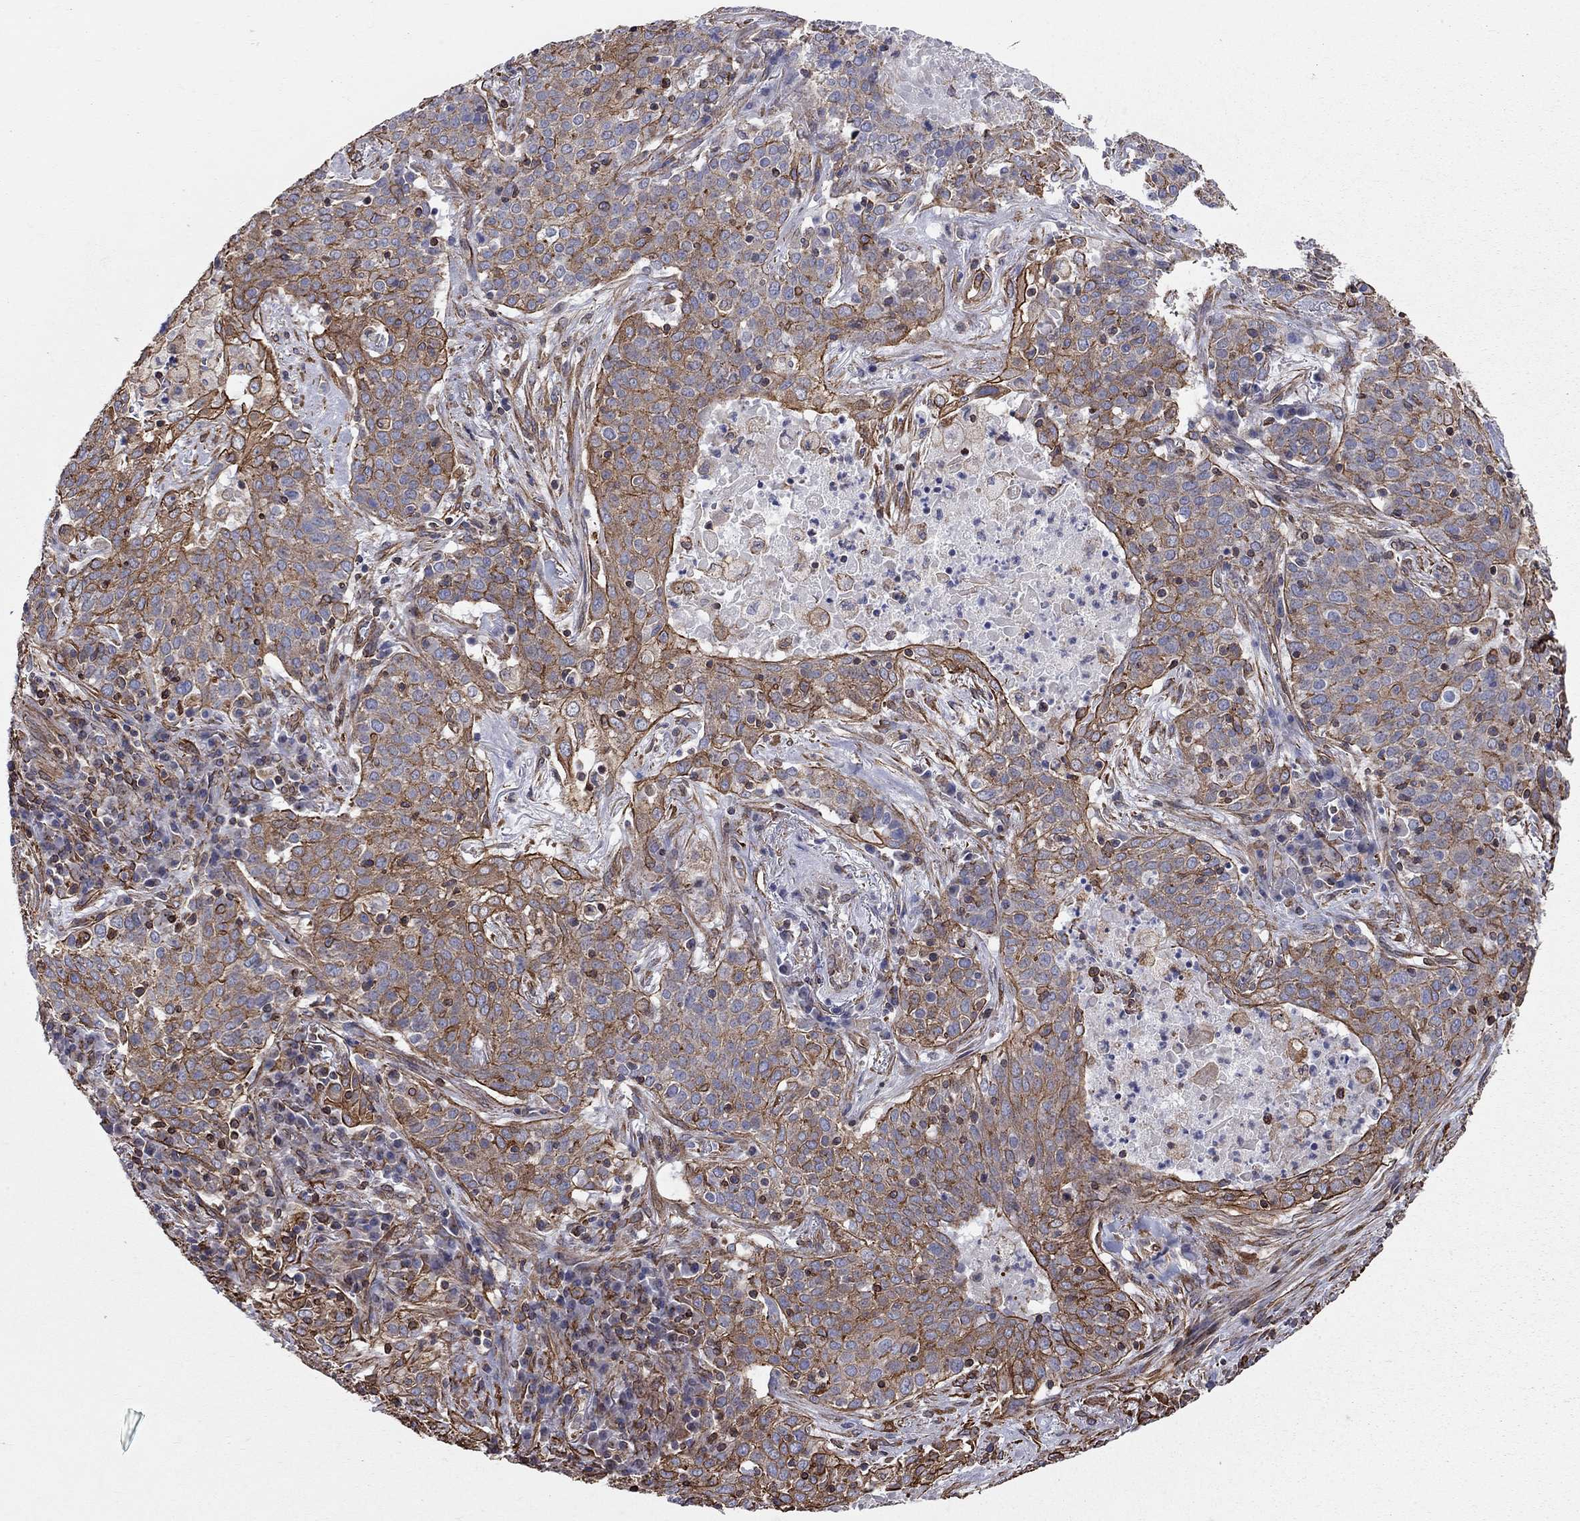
{"staining": {"intensity": "strong", "quantity": ">75%", "location": "cytoplasmic/membranous"}, "tissue": "lung cancer", "cell_type": "Tumor cells", "image_type": "cancer", "snomed": [{"axis": "morphology", "description": "Squamous cell carcinoma, NOS"}, {"axis": "topography", "description": "Lung"}], "caption": "Tumor cells demonstrate strong cytoplasmic/membranous positivity in about >75% of cells in lung cancer.", "gene": "BICDL2", "patient": {"sex": "male", "age": 82}}